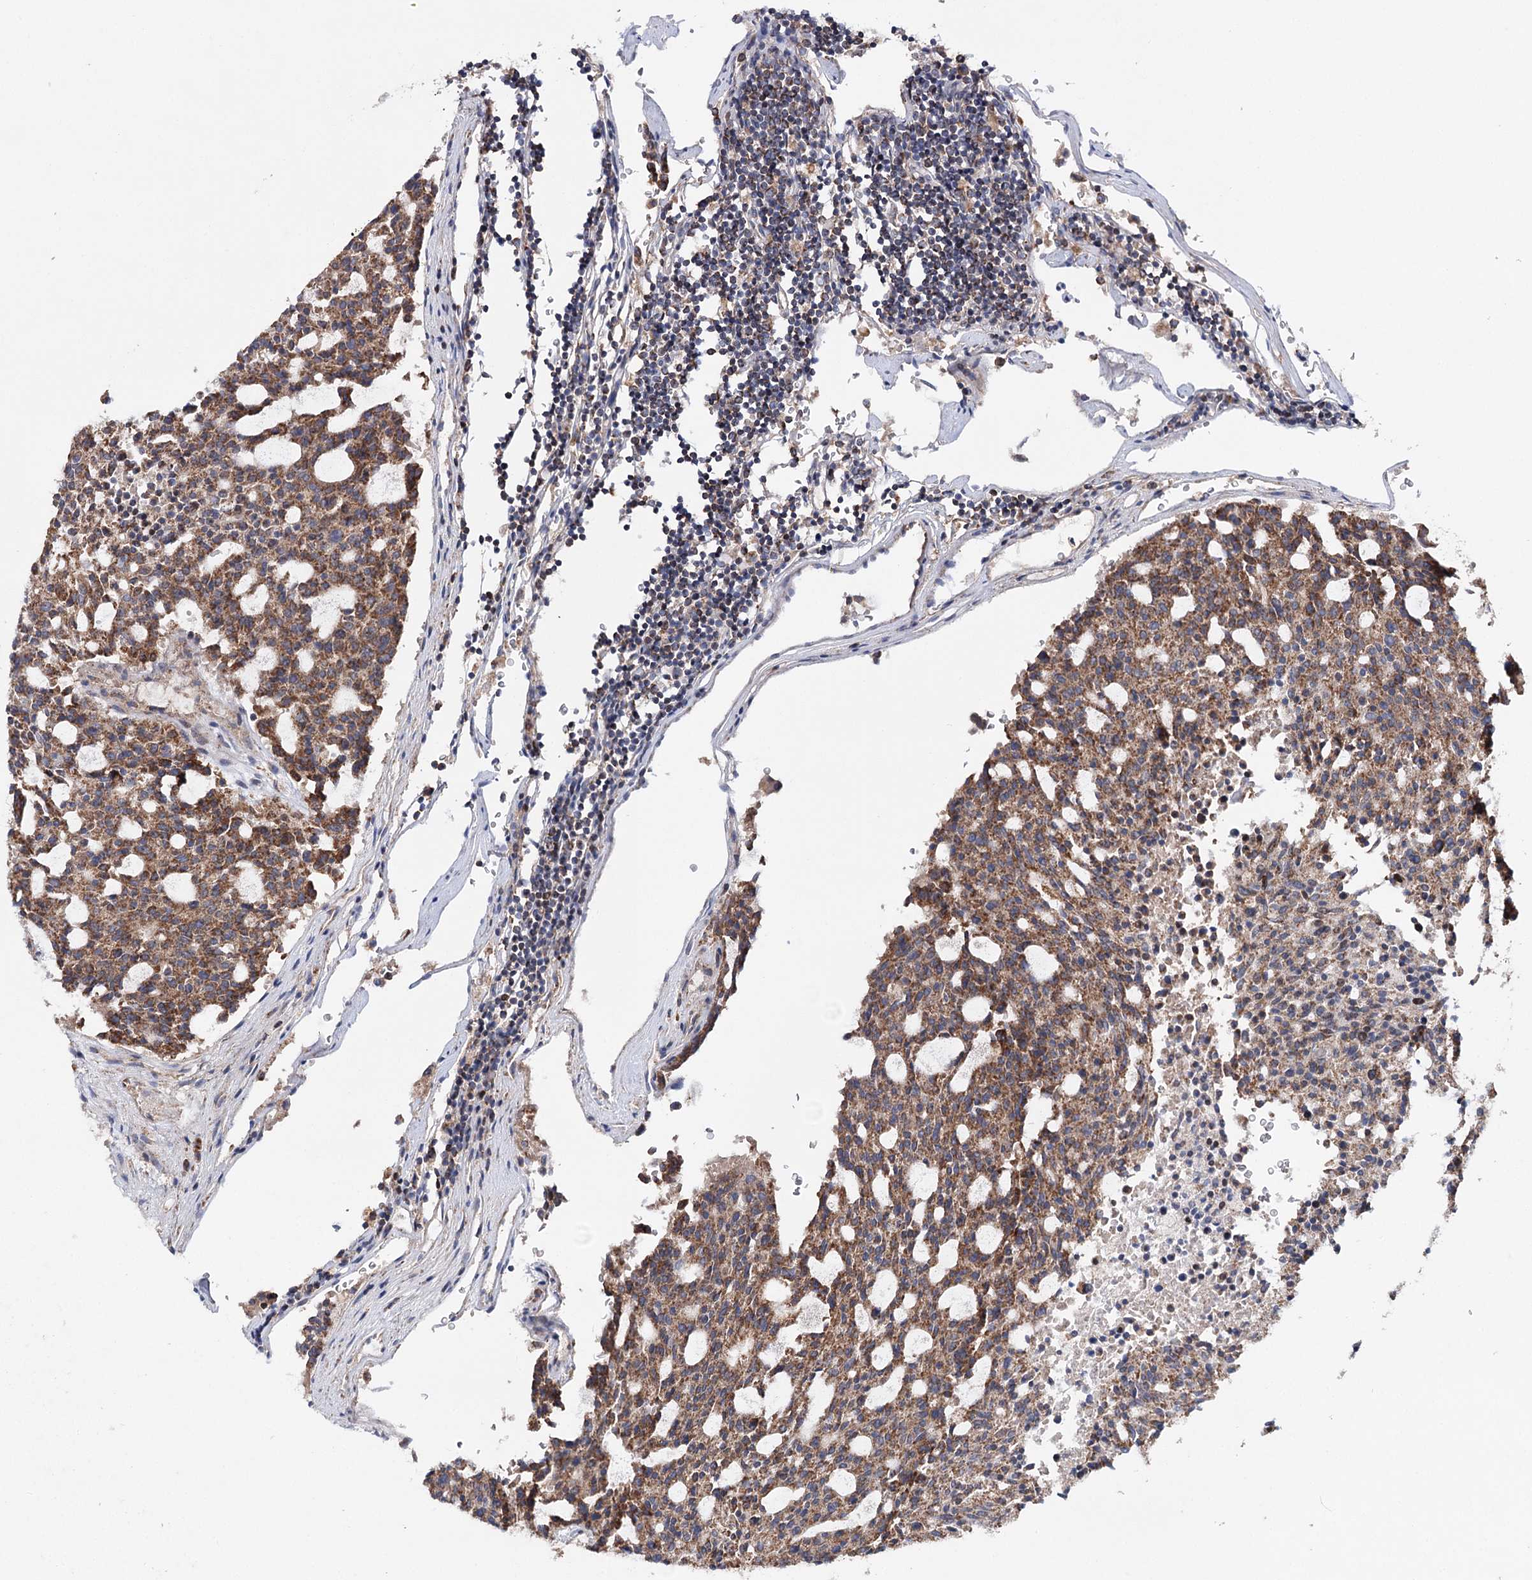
{"staining": {"intensity": "moderate", "quantity": ">75%", "location": "cytoplasmic/membranous"}, "tissue": "carcinoid", "cell_type": "Tumor cells", "image_type": "cancer", "snomed": [{"axis": "morphology", "description": "Carcinoid, malignant, NOS"}, {"axis": "topography", "description": "Pancreas"}], "caption": "Immunohistochemical staining of carcinoid (malignant) reveals moderate cytoplasmic/membranous protein expression in about >75% of tumor cells.", "gene": "CFAP46", "patient": {"sex": "female", "age": 54}}